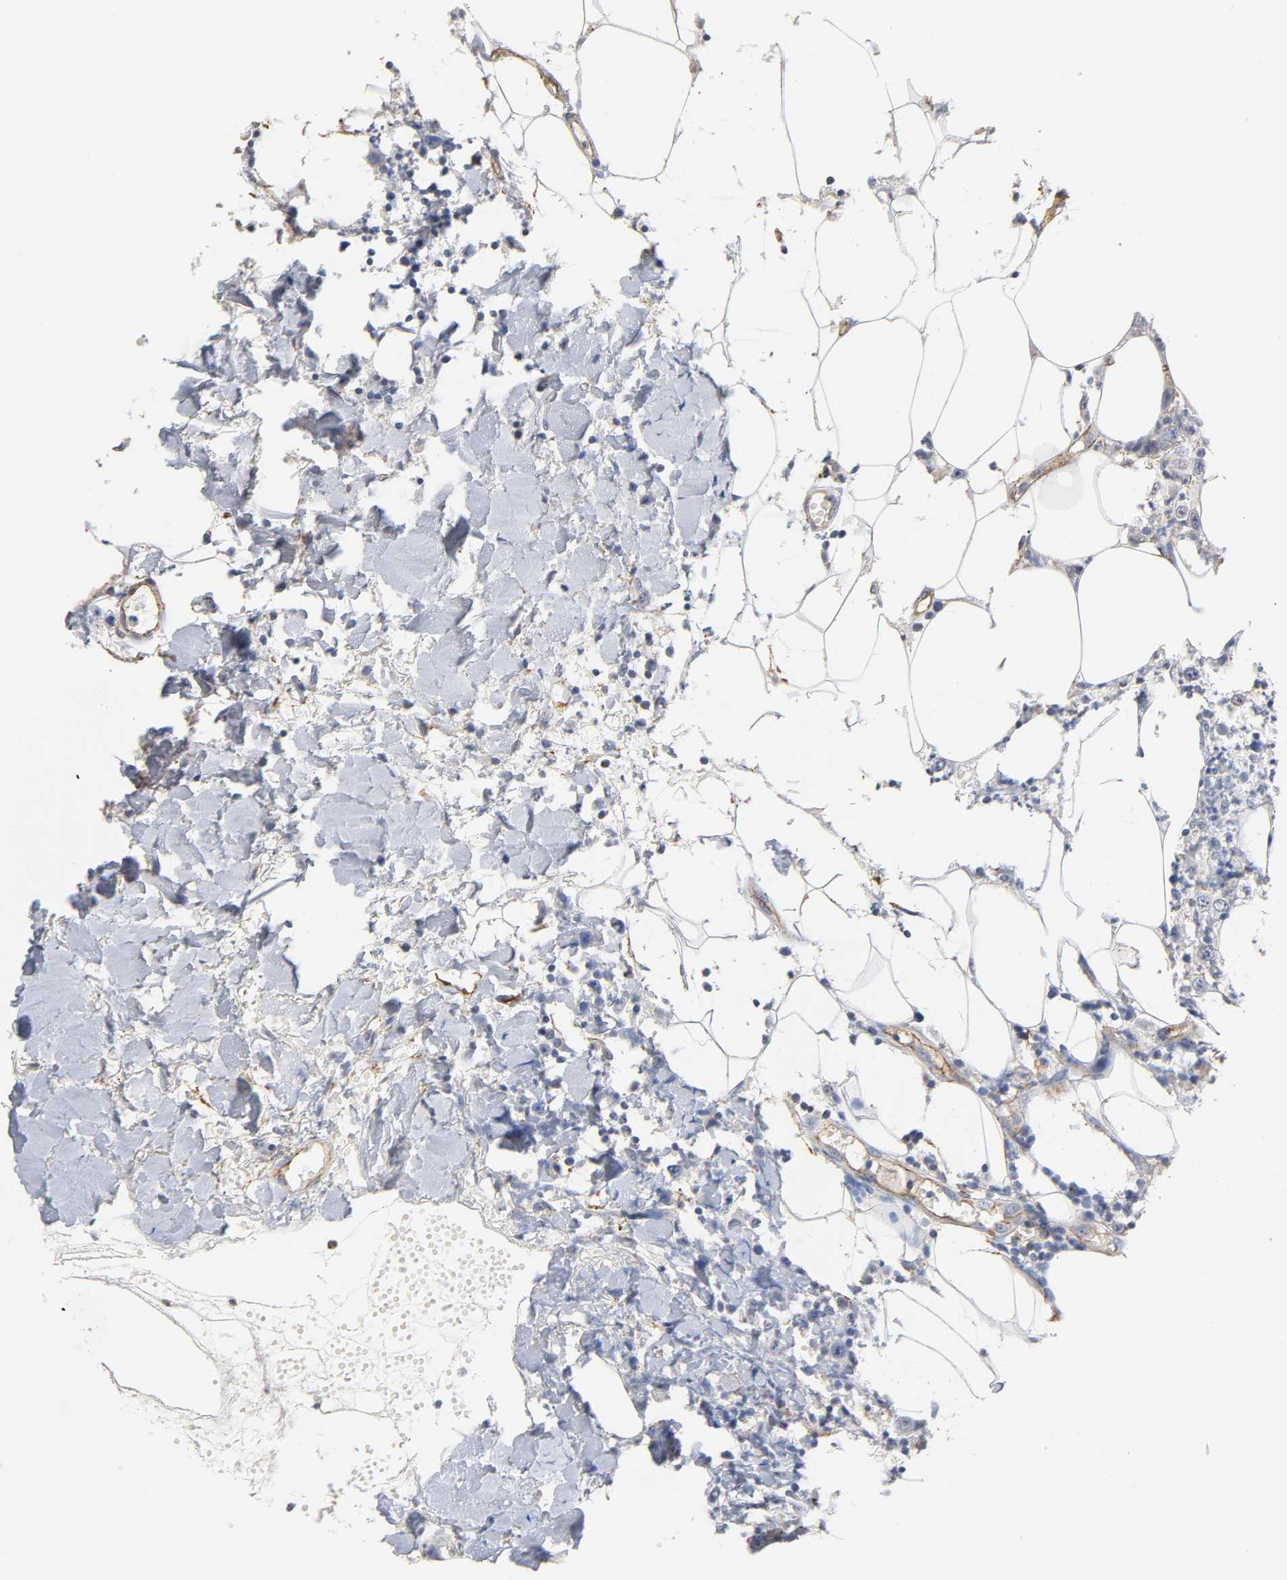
{"staining": {"intensity": "negative", "quantity": "none", "location": "none"}, "tissue": "thyroid cancer", "cell_type": "Tumor cells", "image_type": "cancer", "snomed": [{"axis": "morphology", "description": "Carcinoma, NOS"}, {"axis": "topography", "description": "Thyroid gland"}], "caption": "This is an IHC micrograph of human thyroid cancer (carcinoma). There is no staining in tumor cells.", "gene": "SPTAN1", "patient": {"sex": "female", "age": 77}}